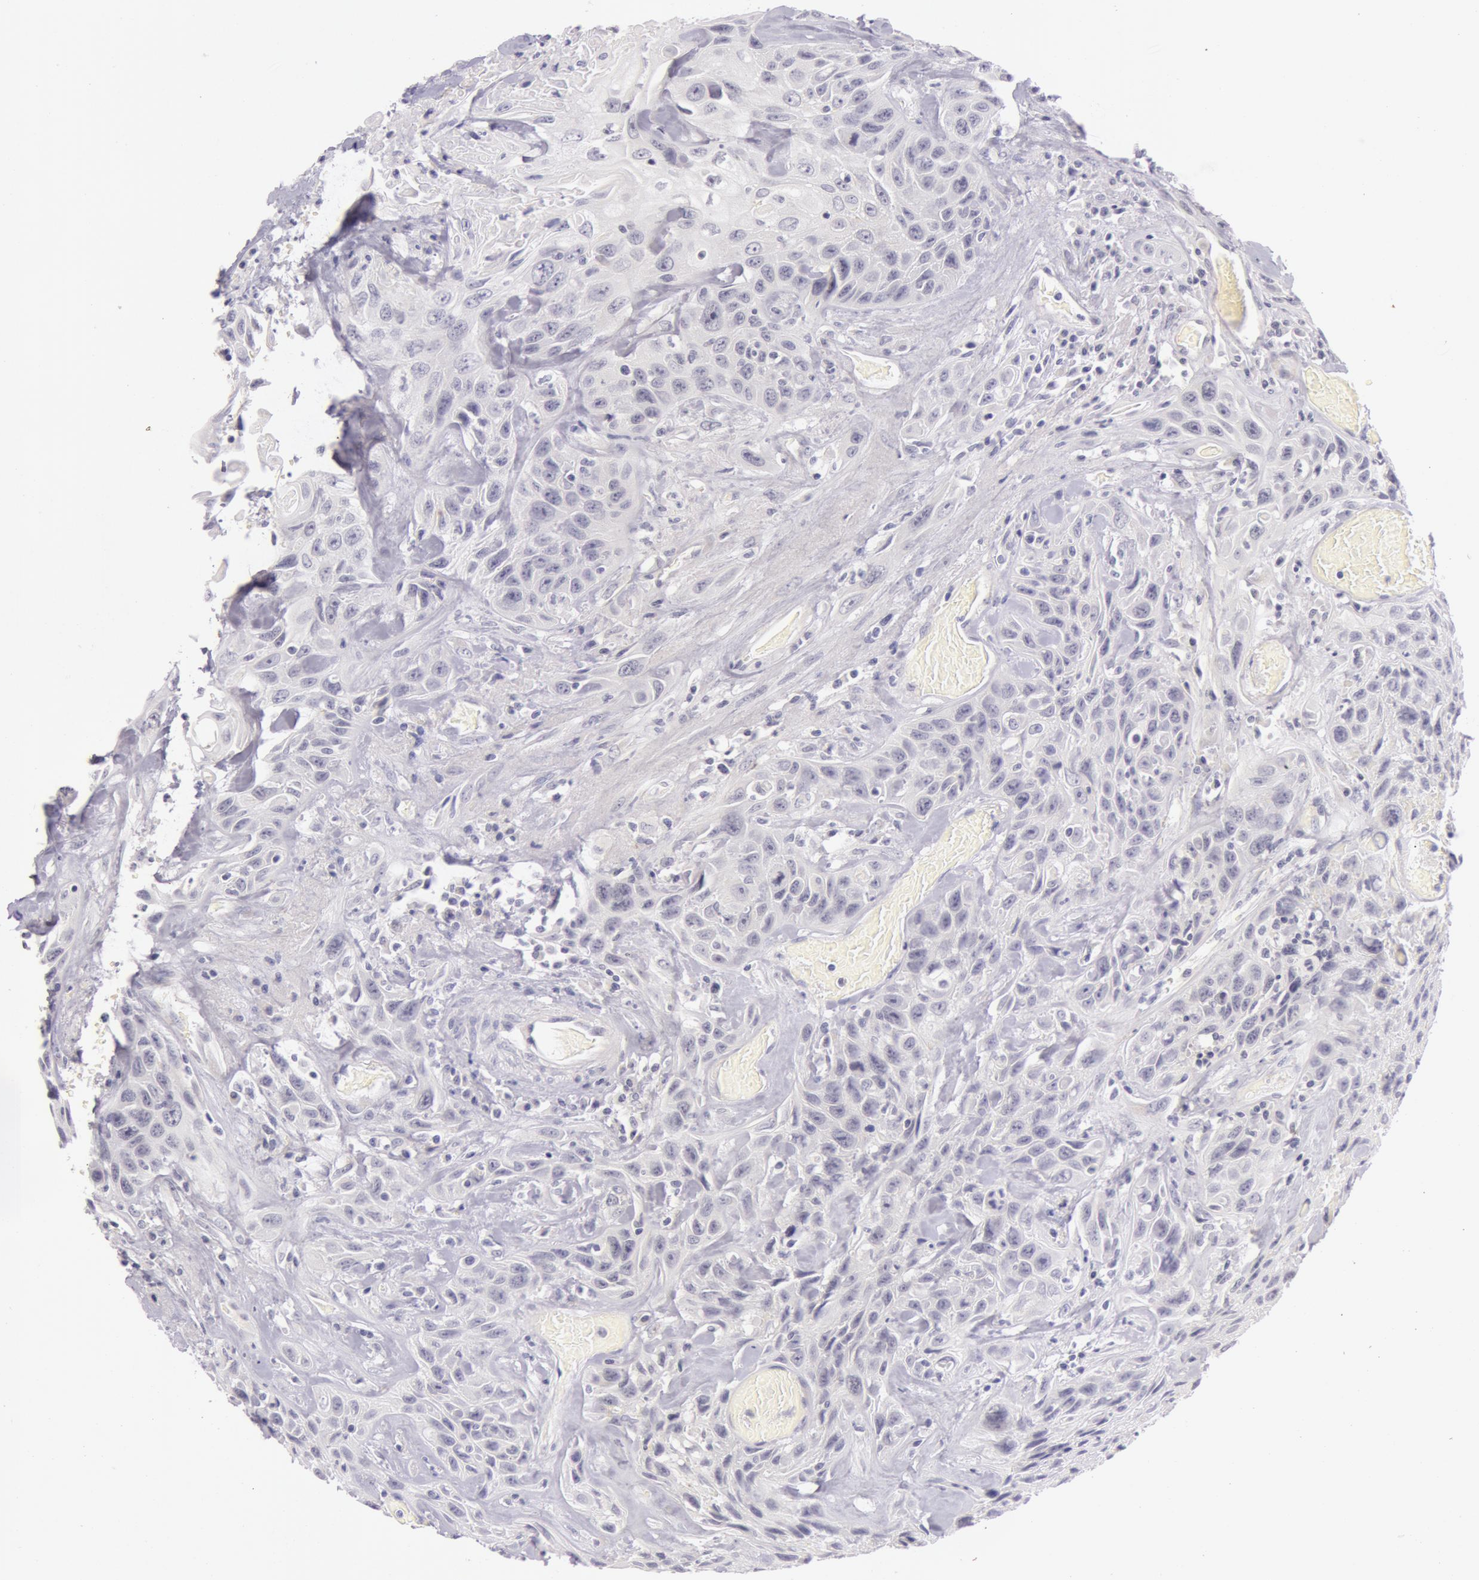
{"staining": {"intensity": "negative", "quantity": "none", "location": "none"}, "tissue": "urothelial cancer", "cell_type": "Tumor cells", "image_type": "cancer", "snomed": [{"axis": "morphology", "description": "Urothelial carcinoma, High grade"}, {"axis": "topography", "description": "Urinary bladder"}], "caption": "Immunohistochemistry micrograph of urothelial carcinoma (high-grade) stained for a protein (brown), which reveals no staining in tumor cells.", "gene": "RBMY1F", "patient": {"sex": "female", "age": 84}}